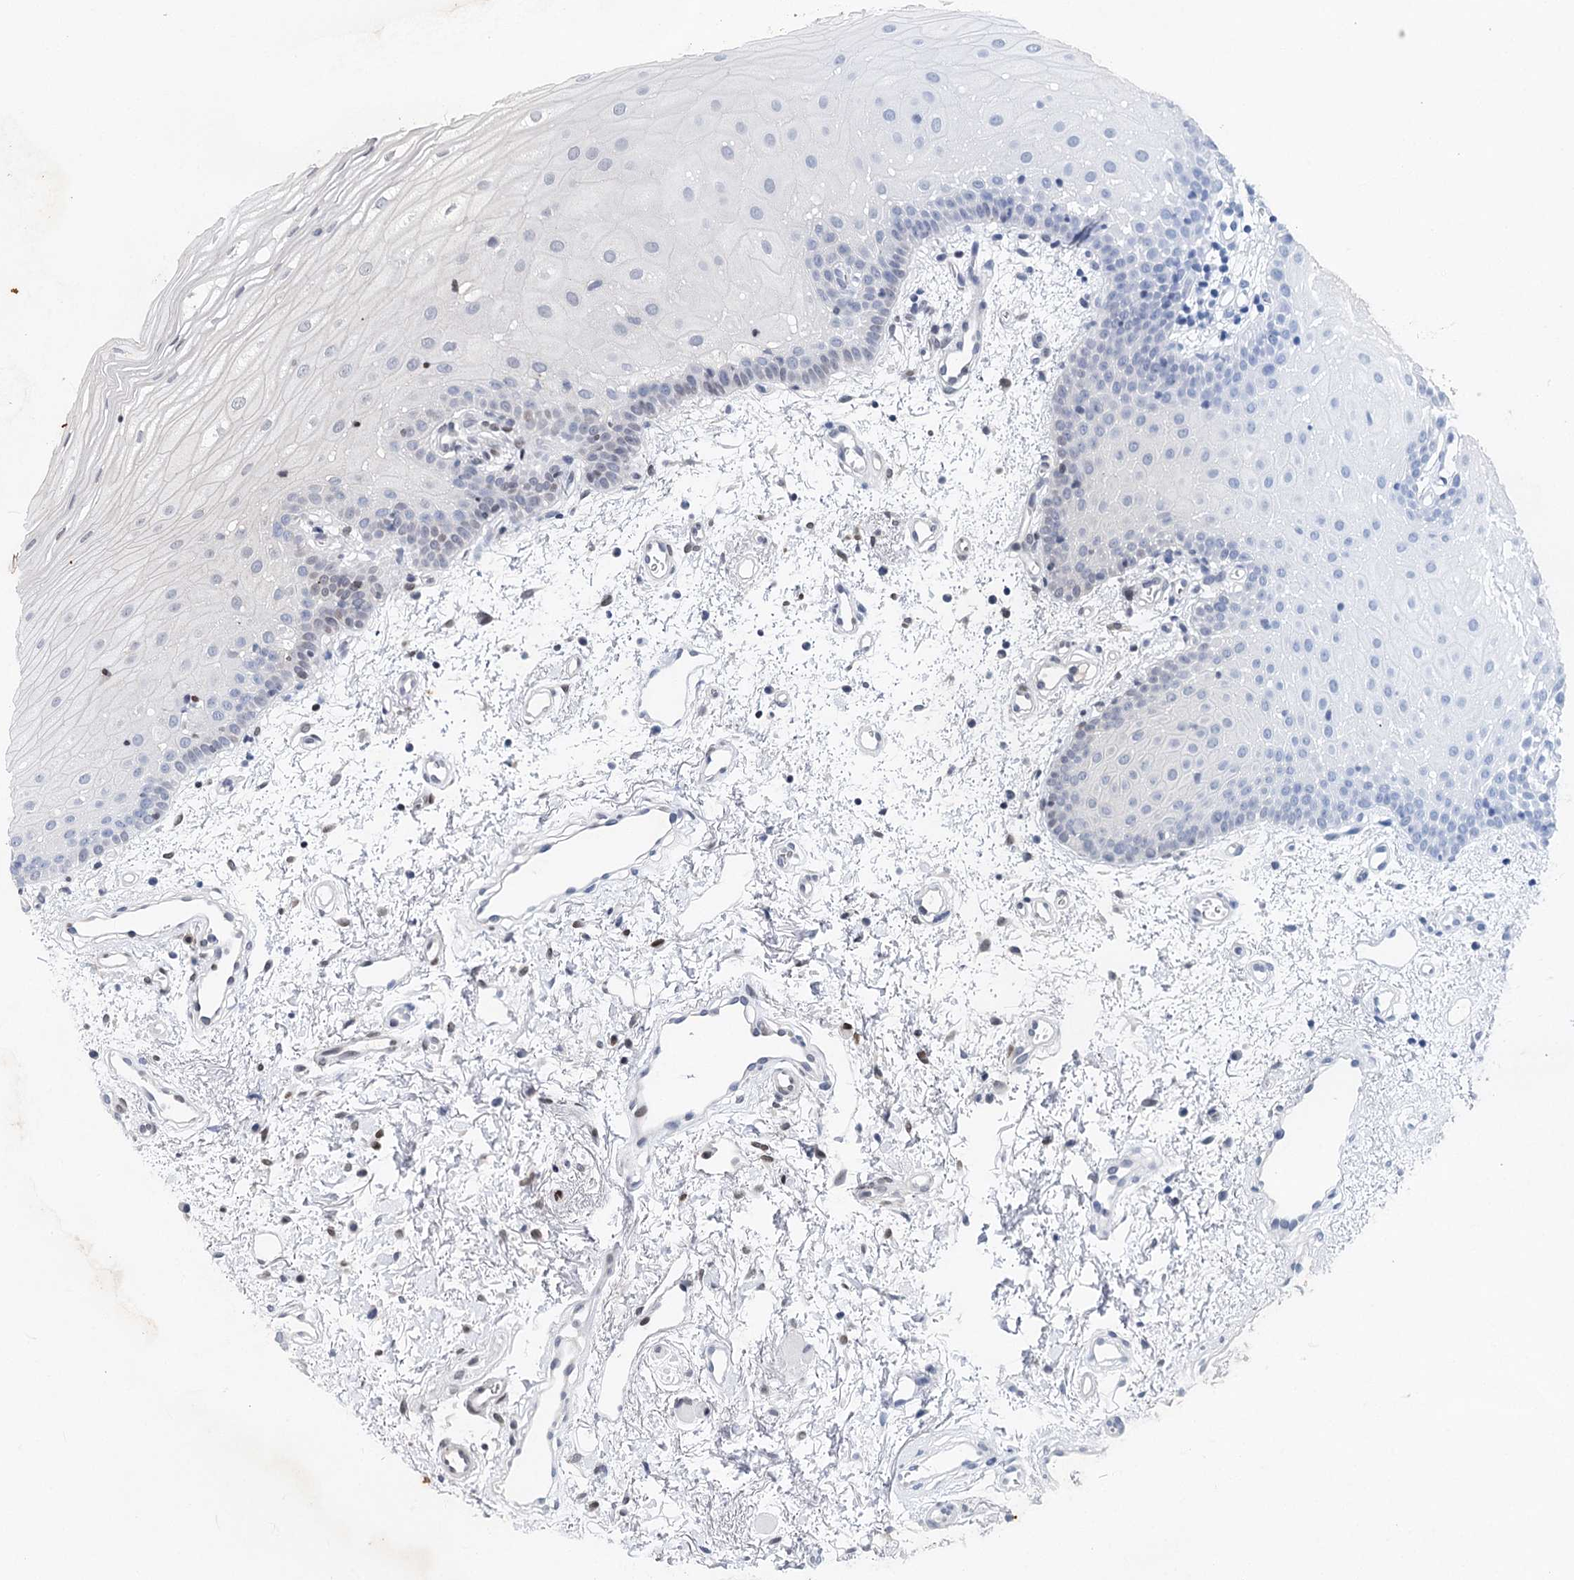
{"staining": {"intensity": "weak", "quantity": "<25%", "location": "cytoplasmic/membranous,nuclear"}, "tissue": "oral mucosa", "cell_type": "Squamous epithelial cells", "image_type": "normal", "snomed": [{"axis": "morphology", "description": "Normal tissue, NOS"}, {"axis": "morphology", "description": "Squamous cell carcinoma, NOS"}, {"axis": "topography", "description": "Oral tissue"}, {"axis": "topography", "description": "Head-Neck"}], "caption": "High magnification brightfield microscopy of benign oral mucosa stained with DAB (3,3'-diaminobenzidine) (brown) and counterstained with hematoxylin (blue): squamous epithelial cells show no significant positivity.", "gene": "FRMD4A", "patient": {"sex": "male", "age": 68}}